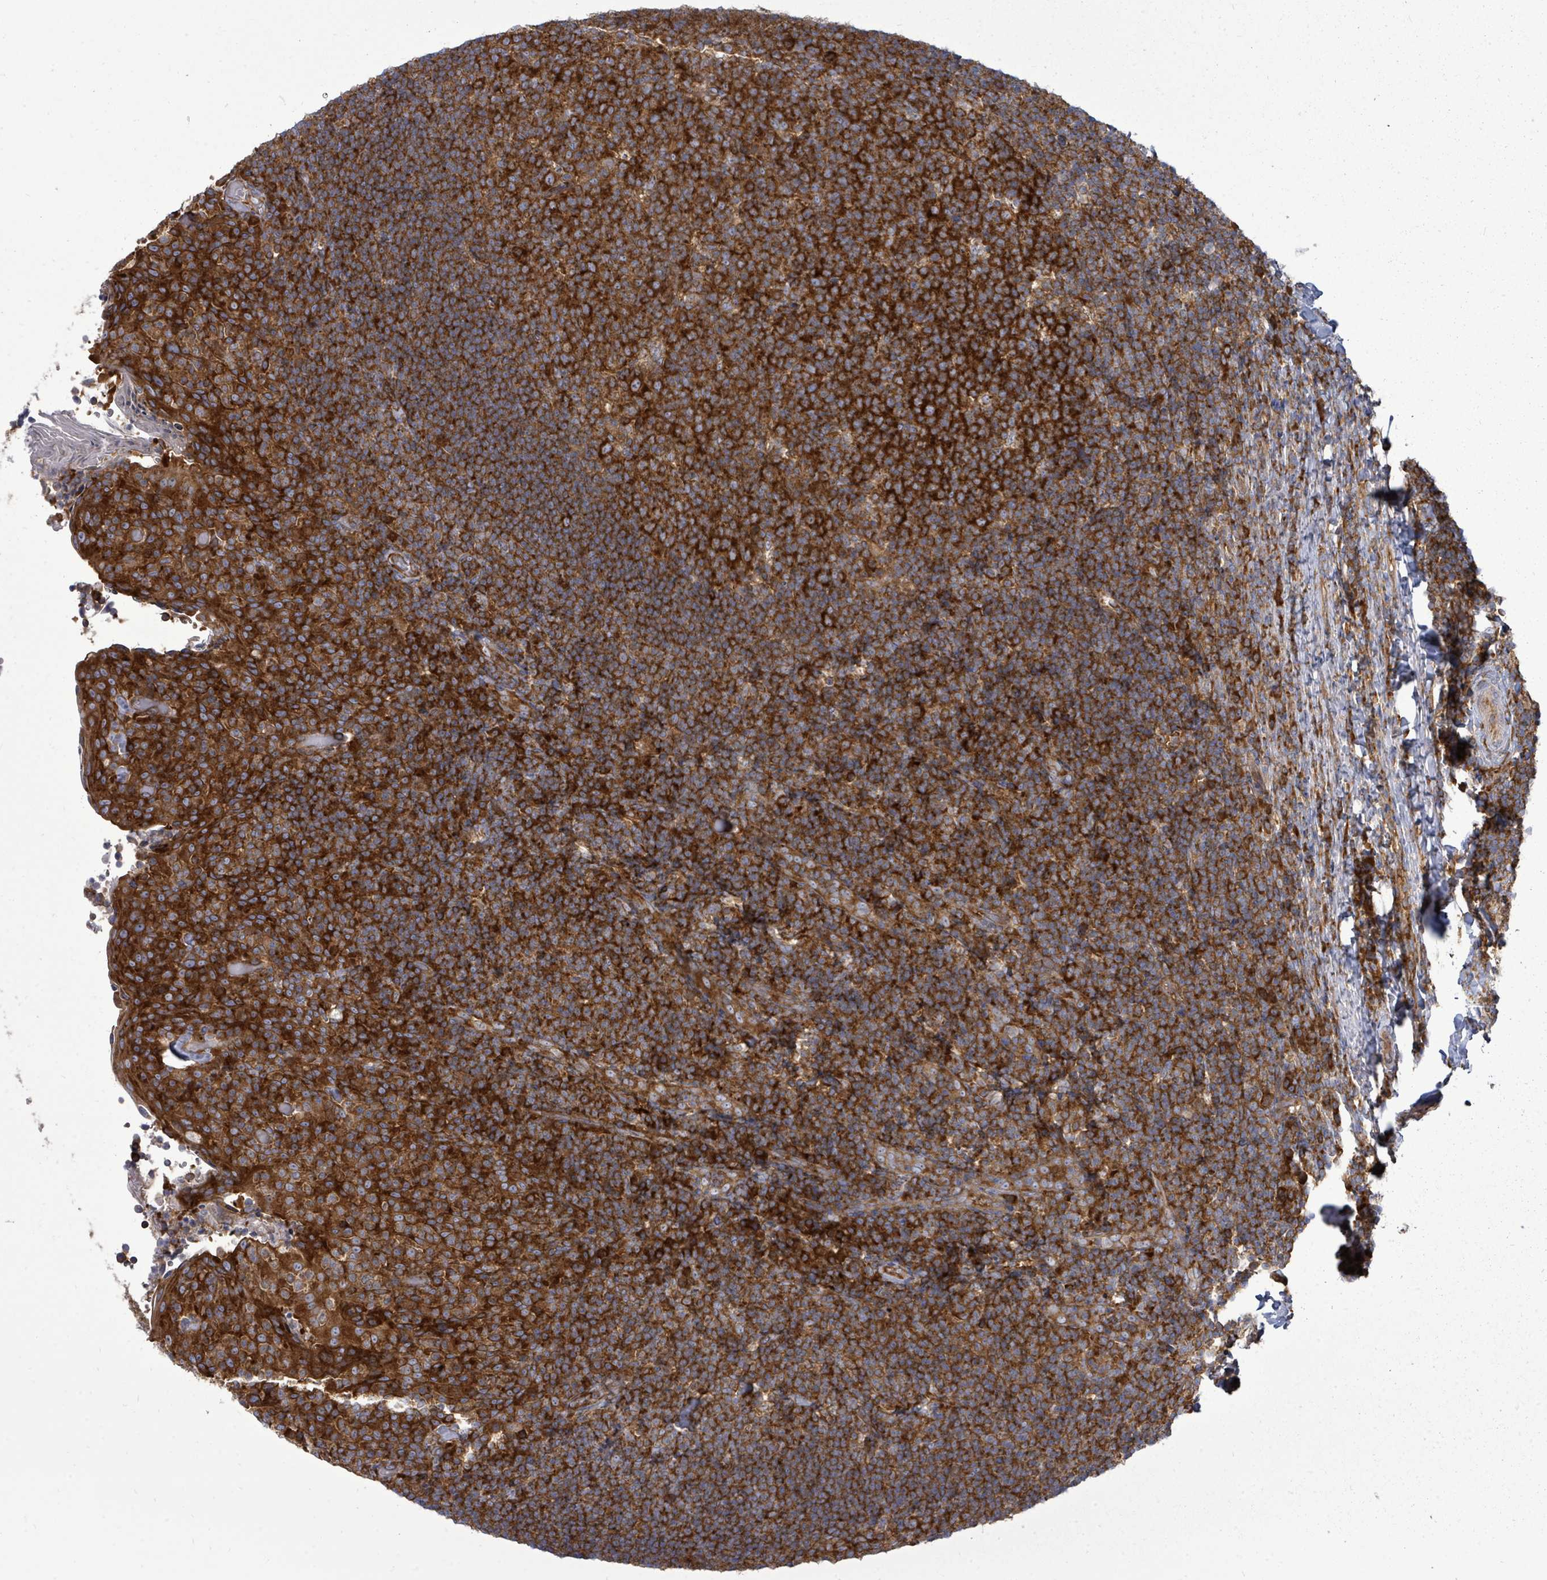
{"staining": {"intensity": "strong", "quantity": ">75%", "location": "cytoplasmic/membranous"}, "tissue": "tonsil", "cell_type": "Germinal center cells", "image_type": "normal", "snomed": [{"axis": "morphology", "description": "Normal tissue, NOS"}, {"axis": "topography", "description": "Tonsil"}], "caption": "Germinal center cells exhibit high levels of strong cytoplasmic/membranous positivity in about >75% of cells in unremarkable human tonsil. Using DAB (3,3'-diaminobenzidine) (brown) and hematoxylin (blue) stains, captured at high magnification using brightfield microscopy.", "gene": "EIF3CL", "patient": {"sex": "female", "age": 10}}